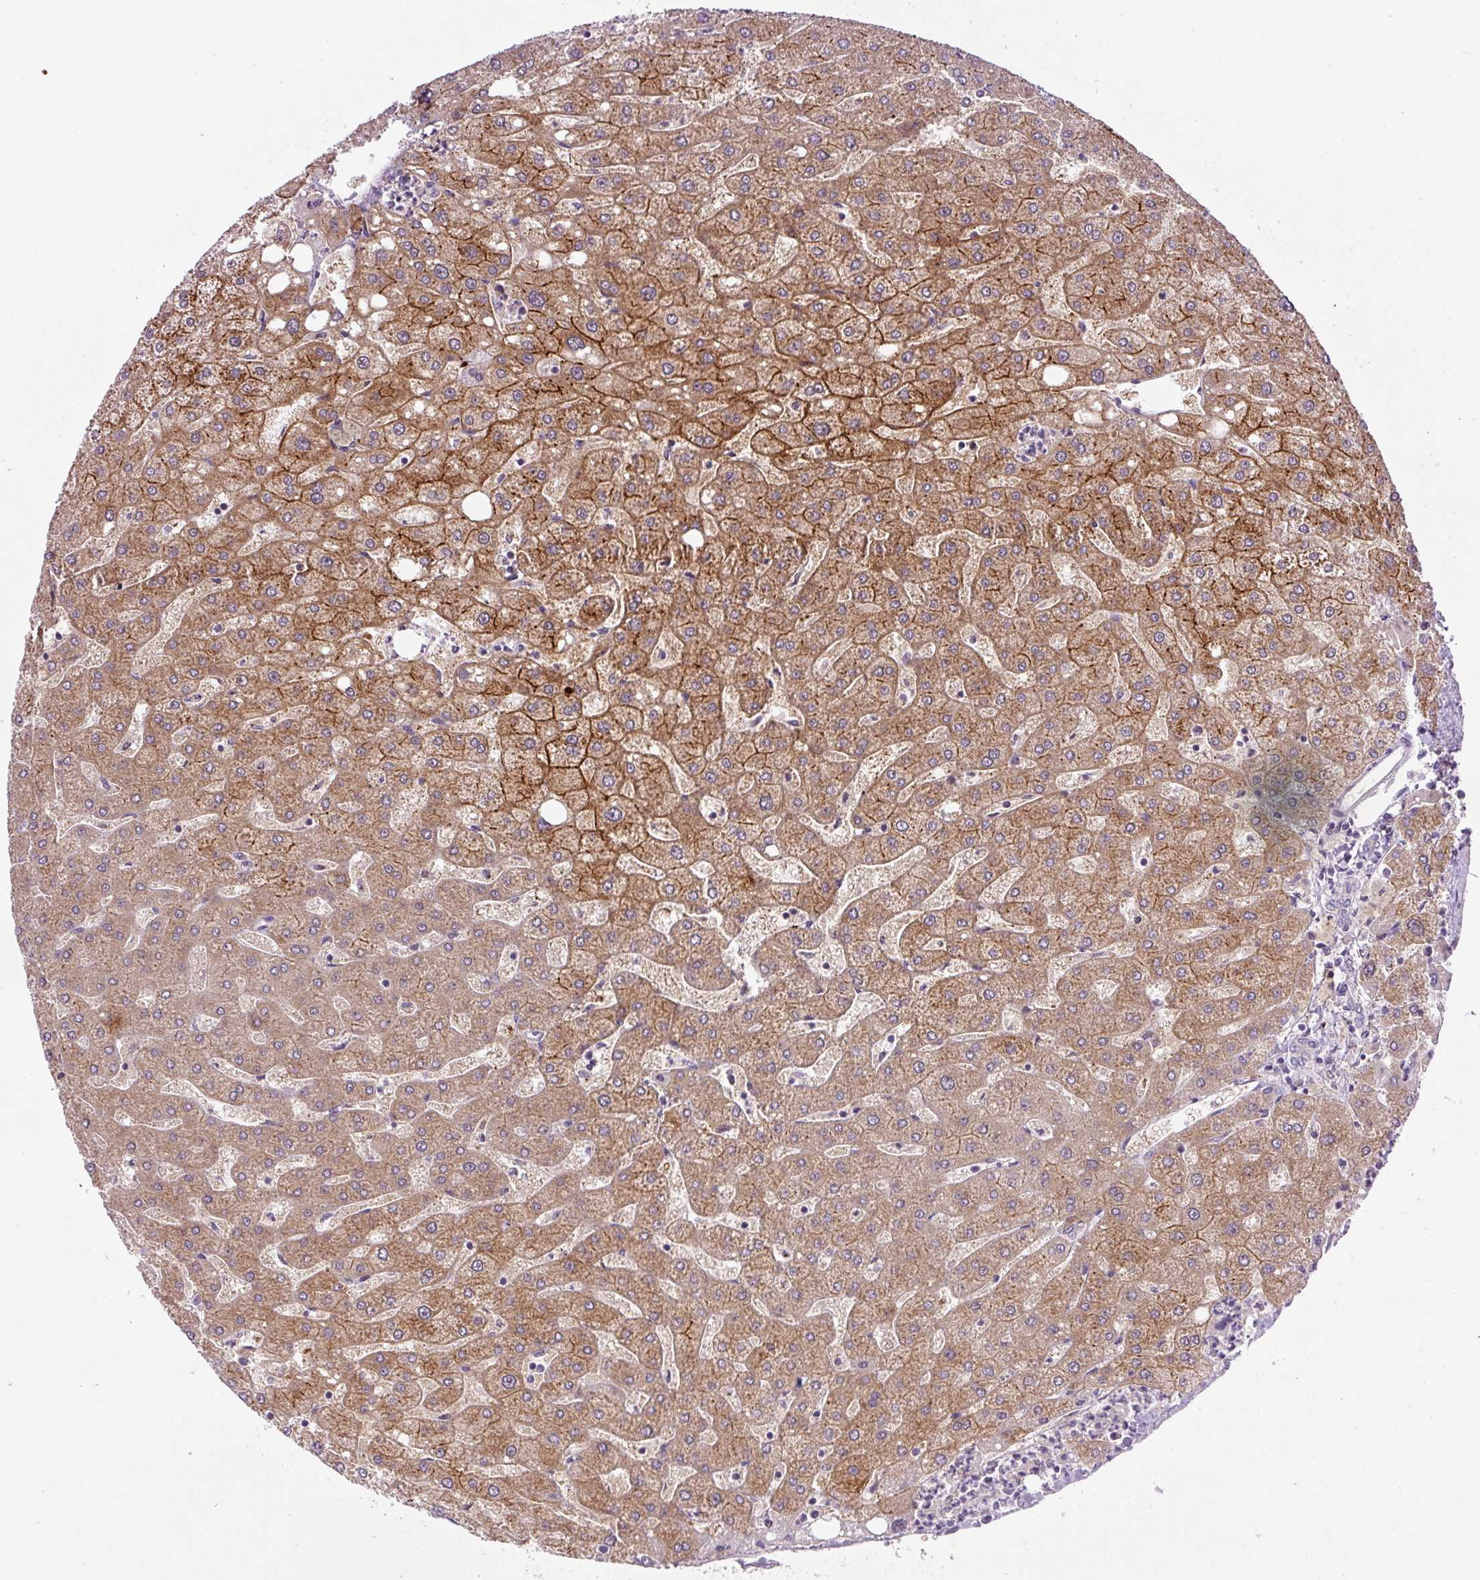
{"staining": {"intensity": "negative", "quantity": "none", "location": "none"}, "tissue": "liver", "cell_type": "Cholangiocytes", "image_type": "normal", "snomed": [{"axis": "morphology", "description": "Normal tissue, NOS"}, {"axis": "topography", "description": "Liver"}], "caption": "DAB immunohistochemical staining of unremarkable liver displays no significant positivity in cholangiocytes. The staining is performed using DAB brown chromogen with nuclei counter-stained in using hematoxylin.", "gene": "PCM1", "patient": {"sex": "male", "age": 67}}